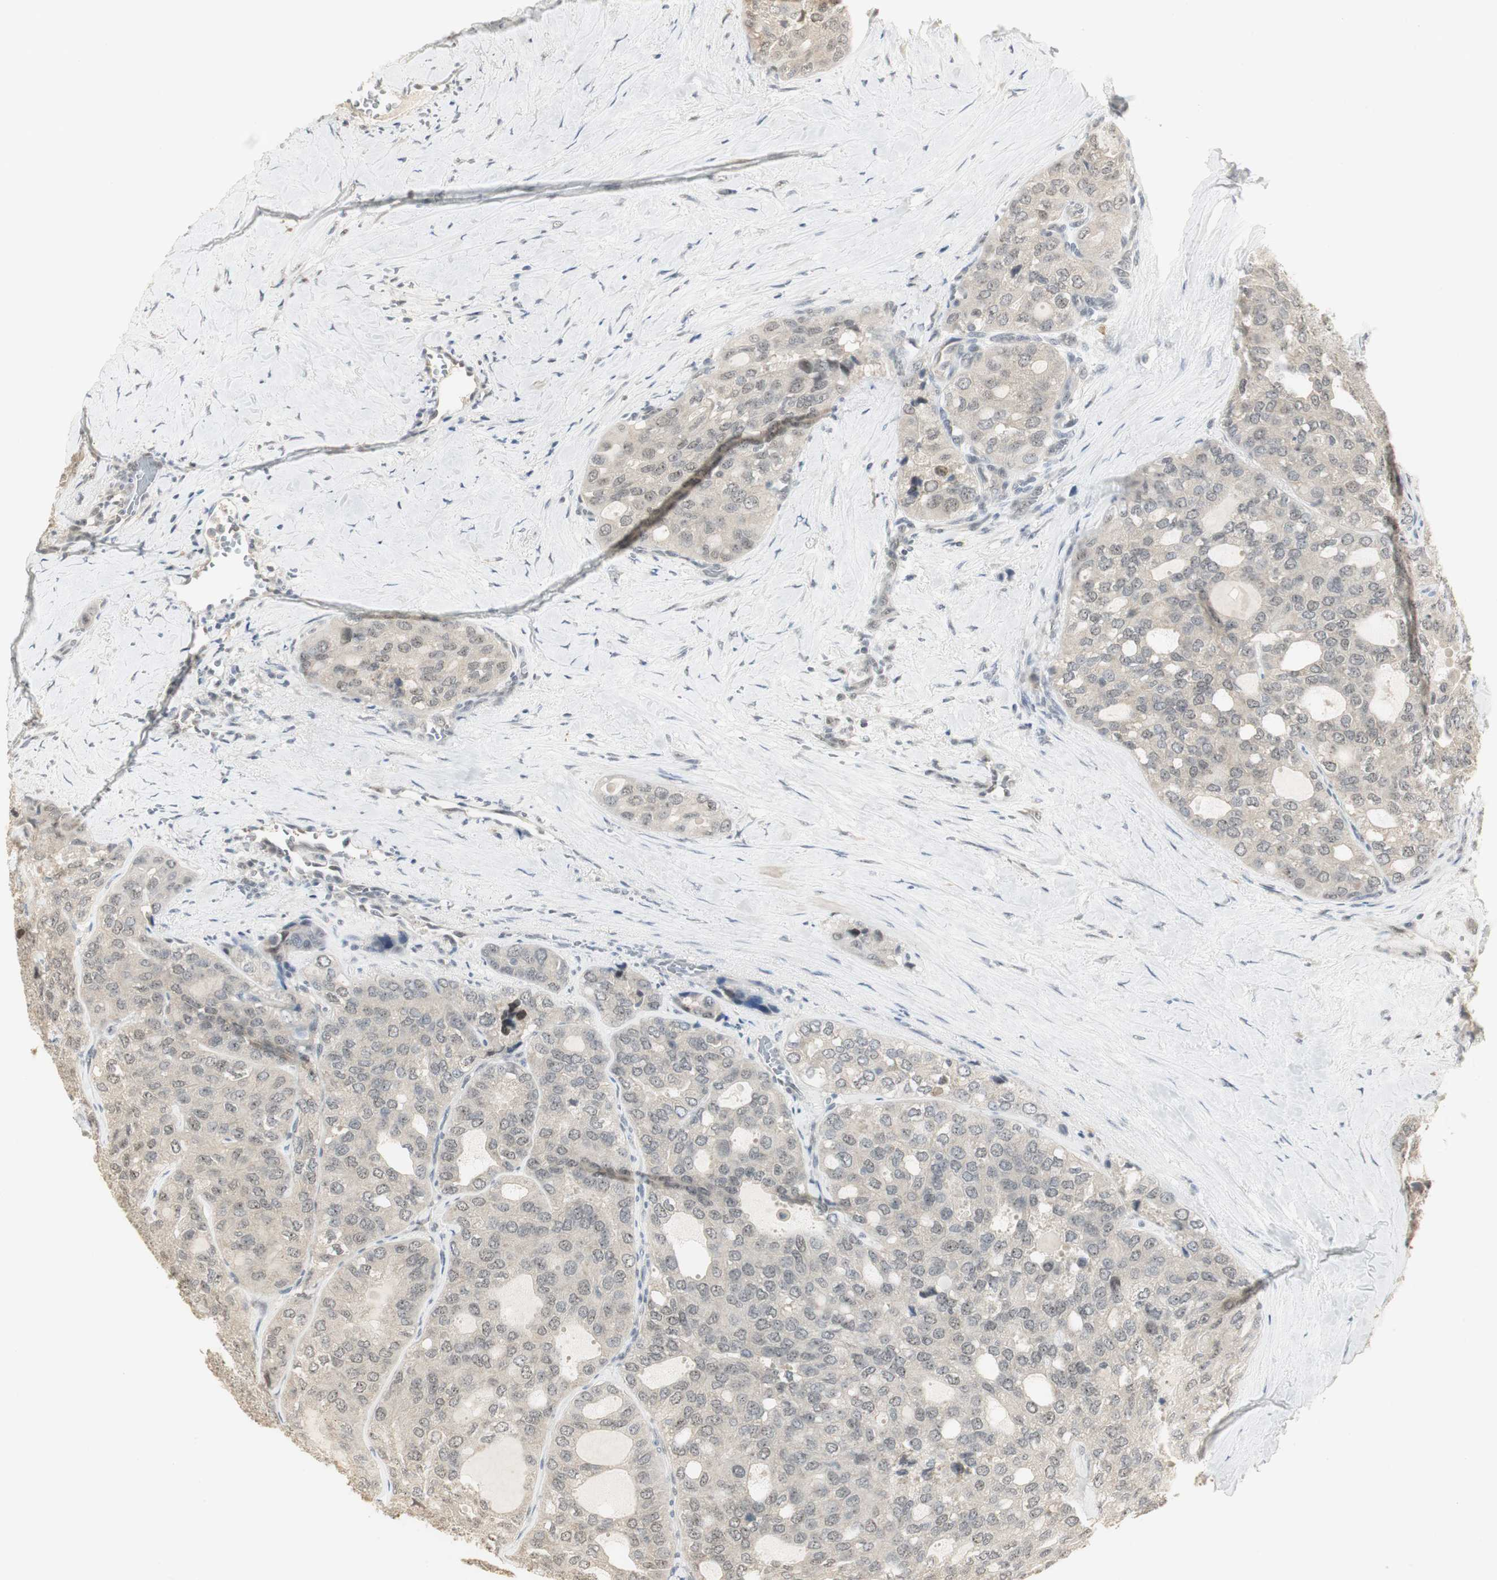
{"staining": {"intensity": "negative", "quantity": "none", "location": "none"}, "tissue": "thyroid cancer", "cell_type": "Tumor cells", "image_type": "cancer", "snomed": [{"axis": "morphology", "description": "Follicular adenoma carcinoma, NOS"}, {"axis": "topography", "description": "Thyroid gland"}], "caption": "Thyroid follicular adenoma carcinoma was stained to show a protein in brown. There is no significant positivity in tumor cells.", "gene": "ELOA", "patient": {"sex": "male", "age": 75}}